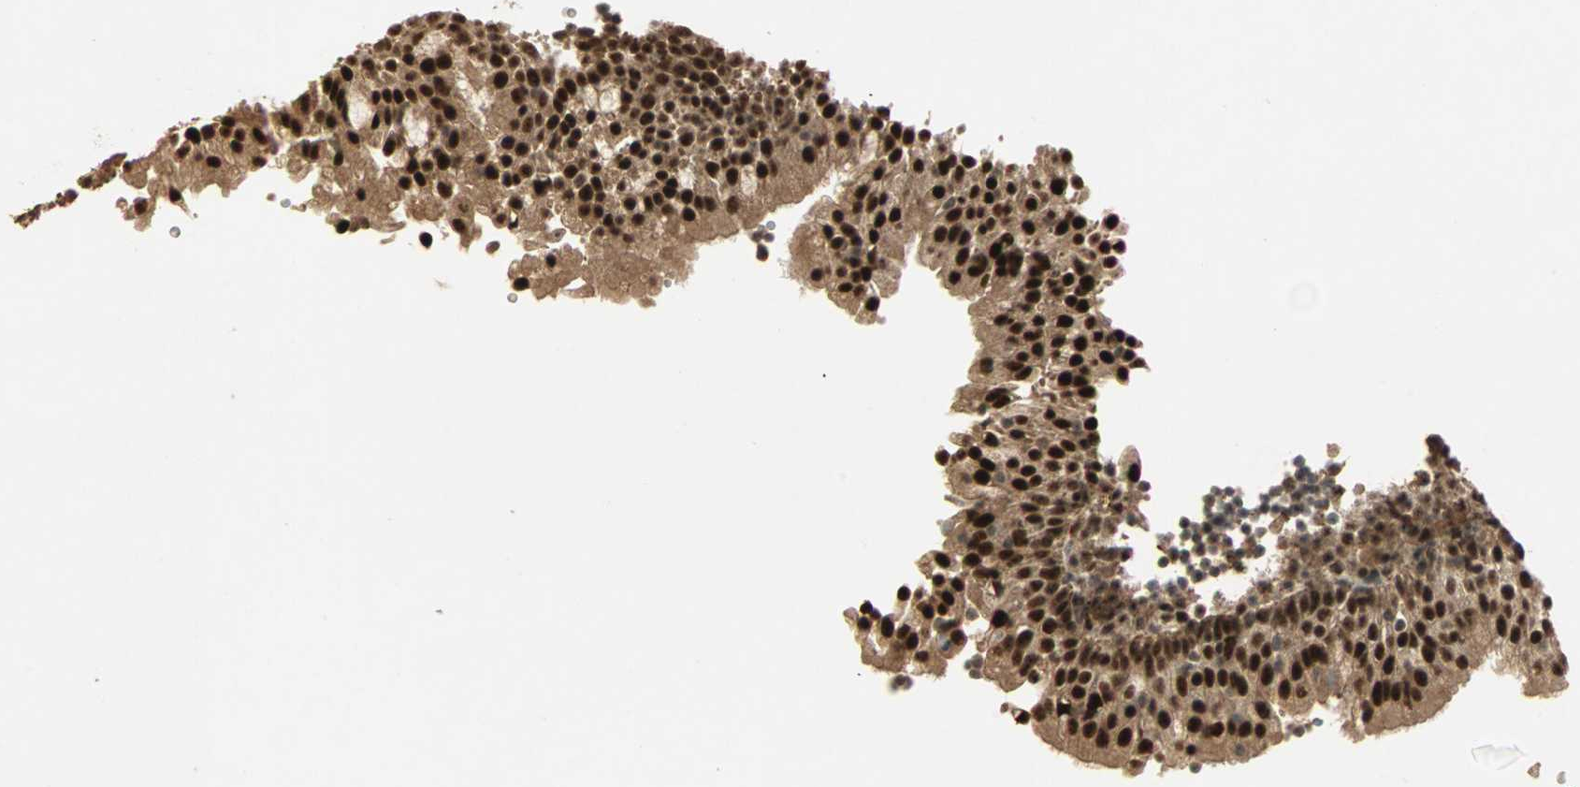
{"staining": {"intensity": "moderate", "quantity": ">75%", "location": "cytoplasmic/membranous,nuclear"}, "tissue": "tonsil", "cell_type": "Germinal center cells", "image_type": "normal", "snomed": [{"axis": "morphology", "description": "Normal tissue, NOS"}, {"axis": "topography", "description": "Tonsil"}], "caption": "High-magnification brightfield microscopy of normal tonsil stained with DAB (3,3'-diaminobenzidine) (brown) and counterstained with hematoxylin (blue). germinal center cells exhibit moderate cytoplasmic/membranous,nuclear expression is present in about>75% of cells. The staining was performed using DAB to visualize the protein expression in brown, while the nuclei were stained in blue with hematoxylin (Magnification: 20x).", "gene": "ZSCAN31", "patient": {"sex": "female", "age": 40}}